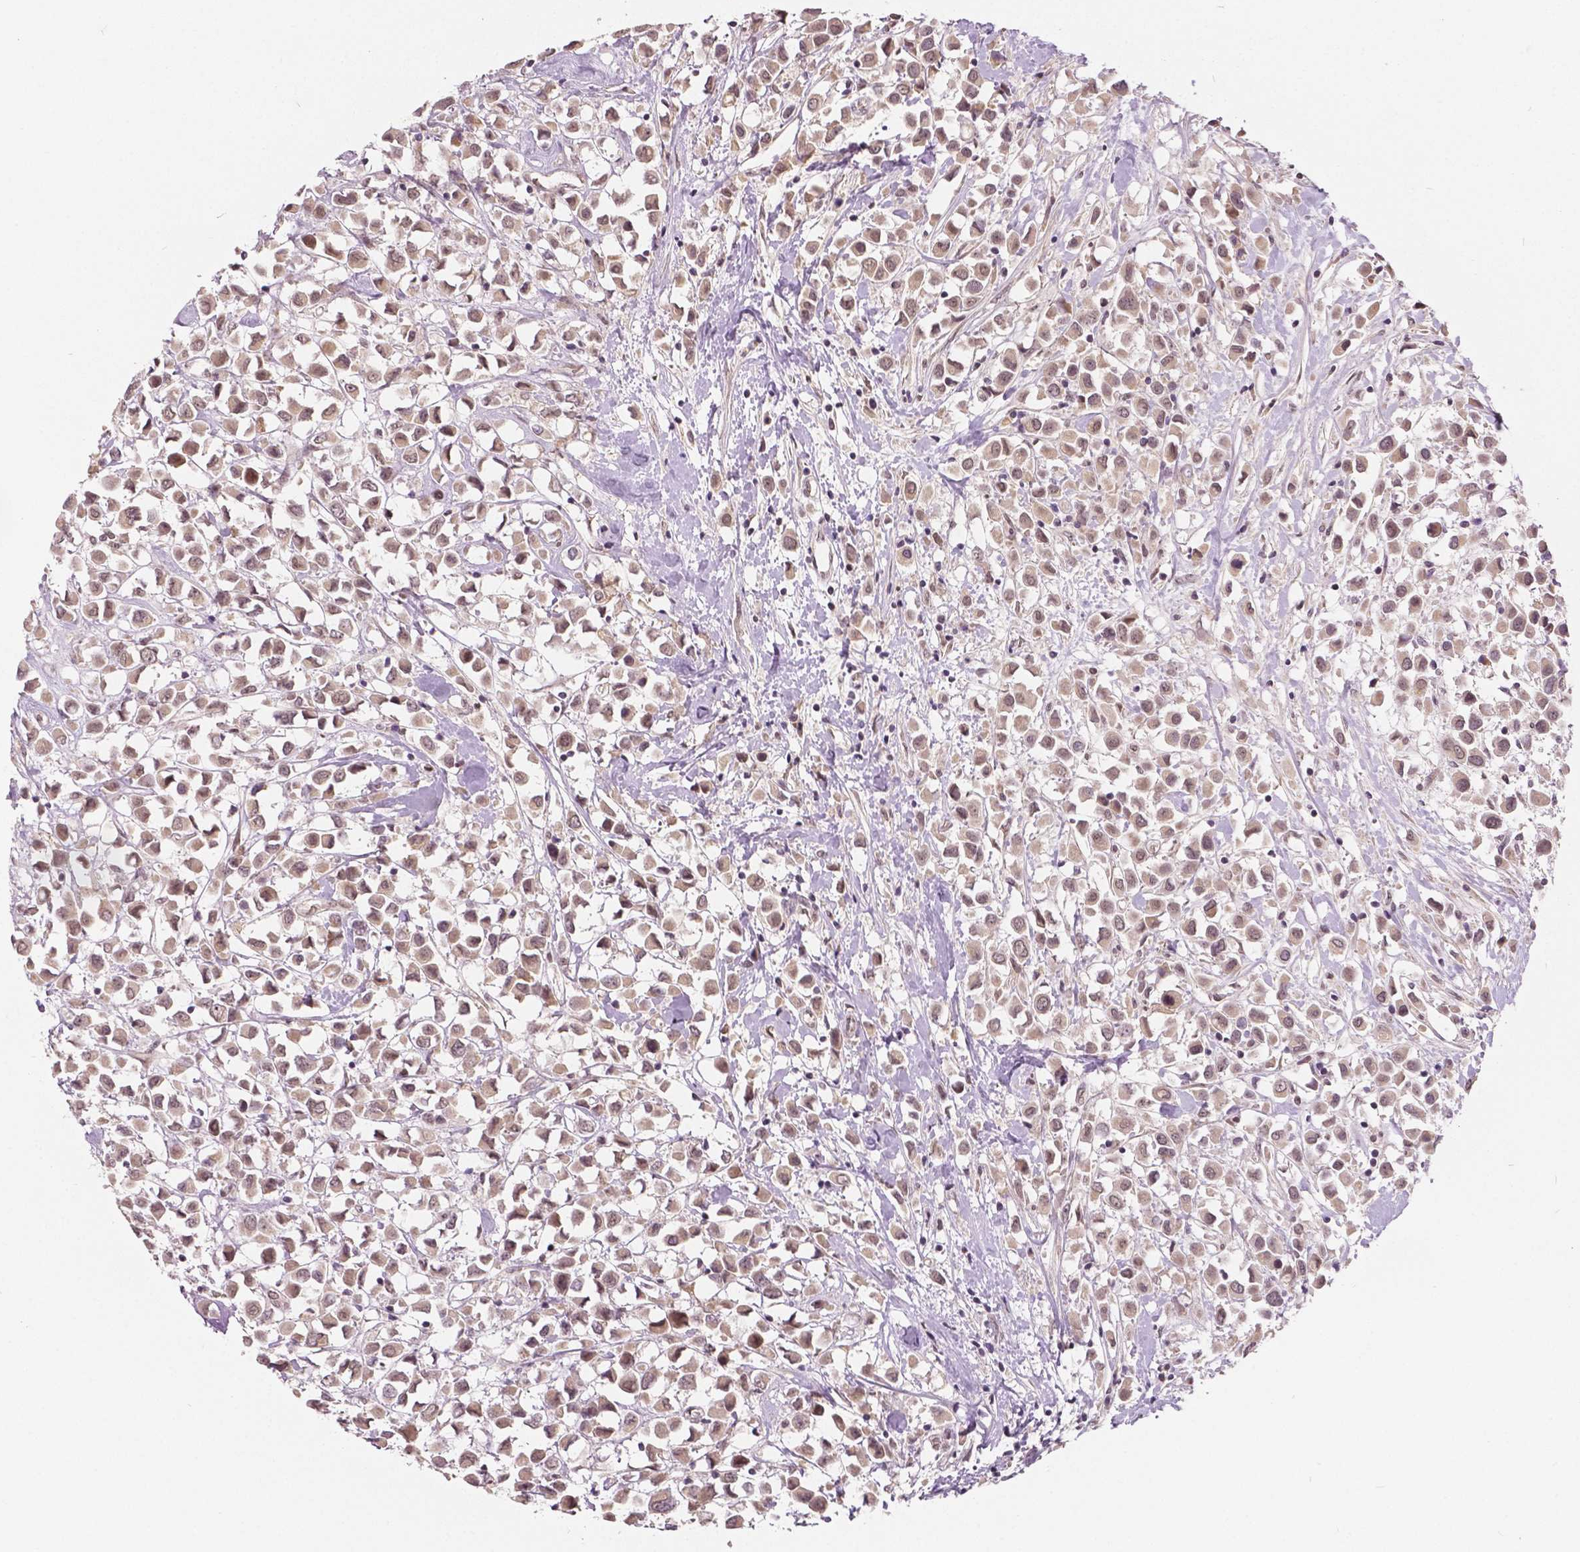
{"staining": {"intensity": "negative", "quantity": "none", "location": "none"}, "tissue": "breast cancer", "cell_type": "Tumor cells", "image_type": "cancer", "snomed": [{"axis": "morphology", "description": "Duct carcinoma"}, {"axis": "topography", "description": "Breast"}], "caption": "Tumor cells are negative for brown protein staining in breast cancer. The staining is performed using DAB (3,3'-diaminobenzidine) brown chromogen with nuclei counter-stained in using hematoxylin.", "gene": "HMBOX1", "patient": {"sex": "female", "age": 61}}